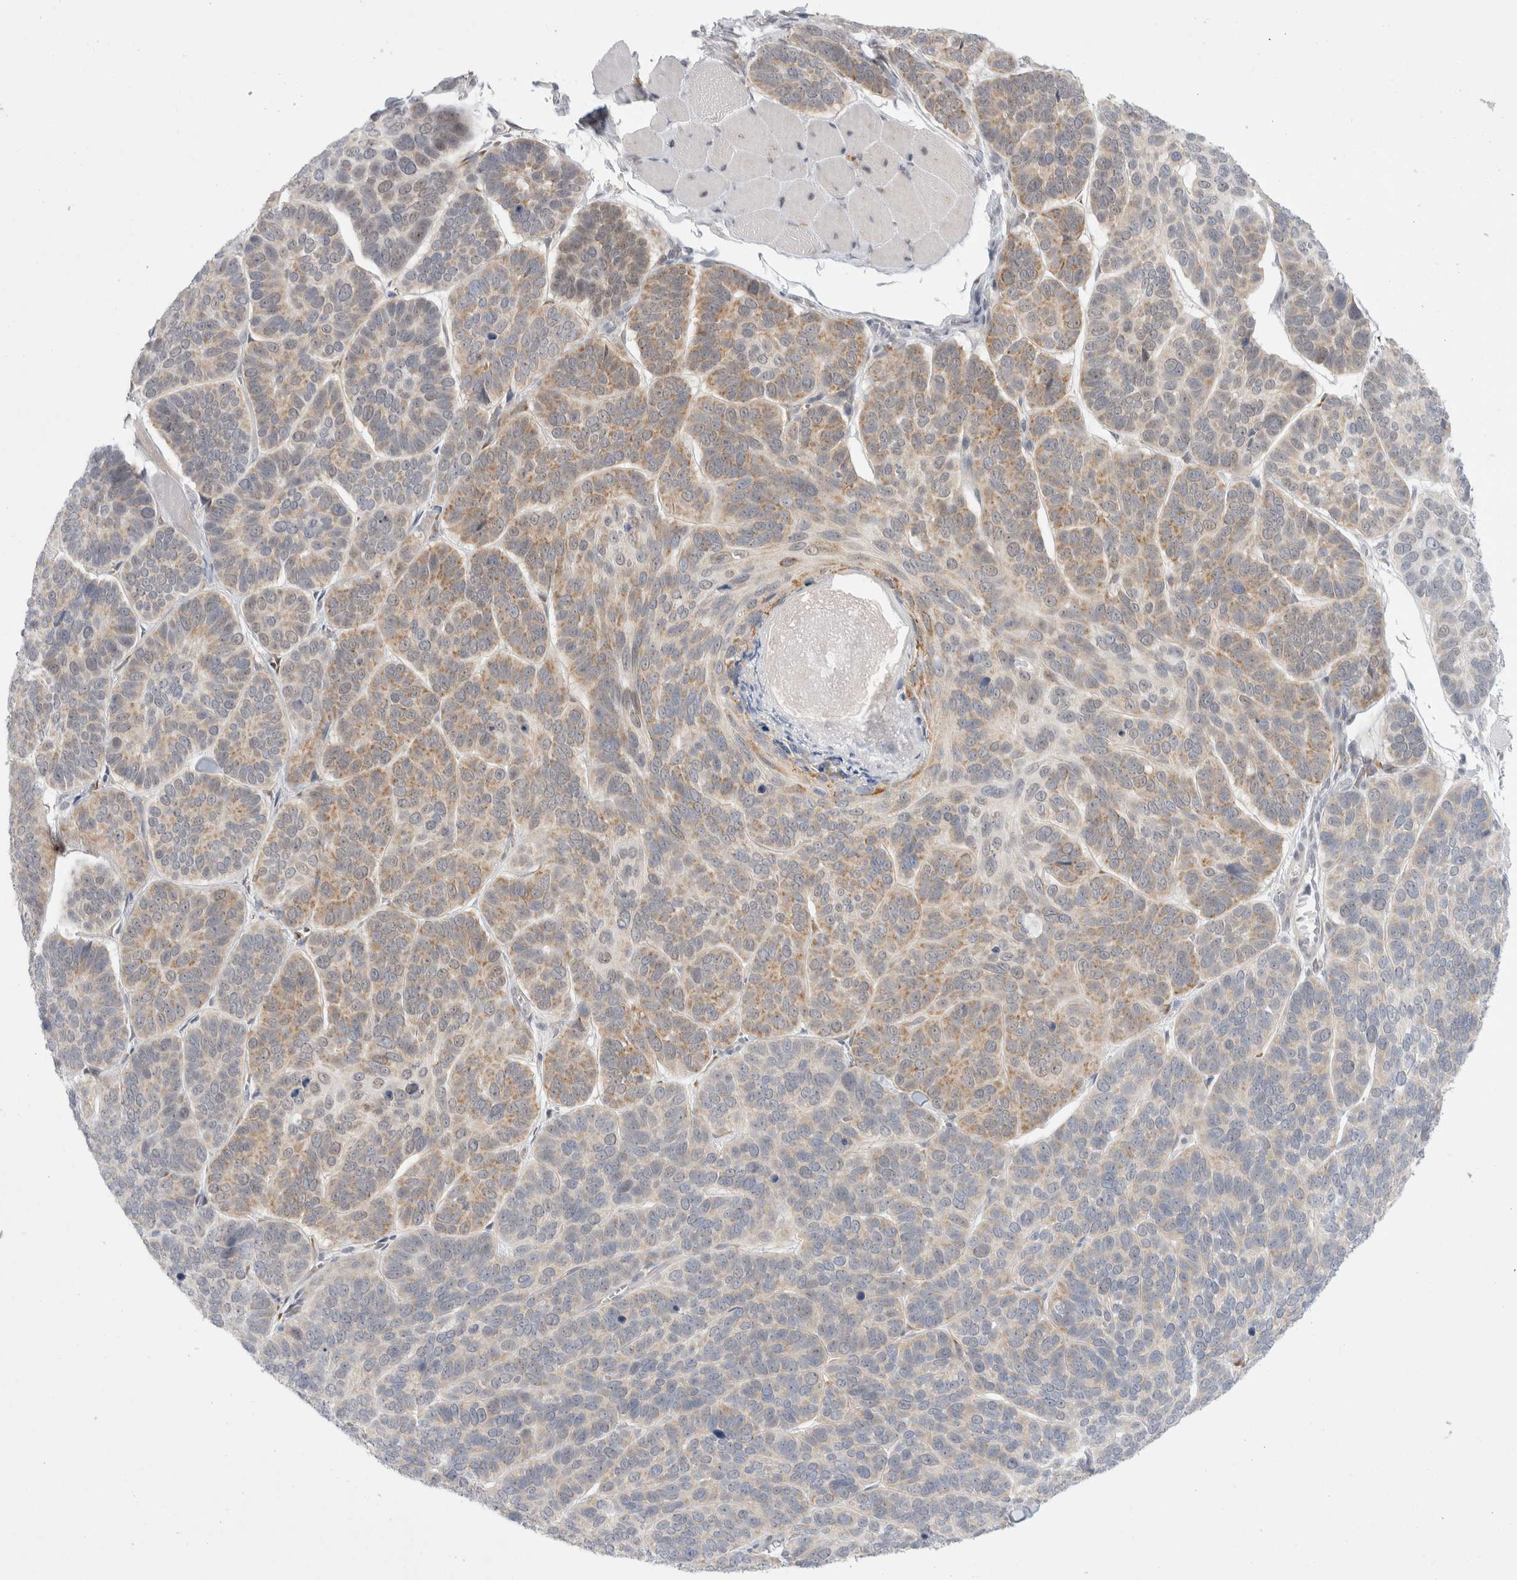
{"staining": {"intensity": "weak", "quantity": "25%-75%", "location": "cytoplasmic/membranous"}, "tissue": "skin cancer", "cell_type": "Tumor cells", "image_type": "cancer", "snomed": [{"axis": "morphology", "description": "Basal cell carcinoma"}, {"axis": "topography", "description": "Skin"}], "caption": "IHC micrograph of skin basal cell carcinoma stained for a protein (brown), which exhibits low levels of weak cytoplasmic/membranous positivity in about 25%-75% of tumor cells.", "gene": "TRMT1L", "patient": {"sex": "male", "age": 62}}